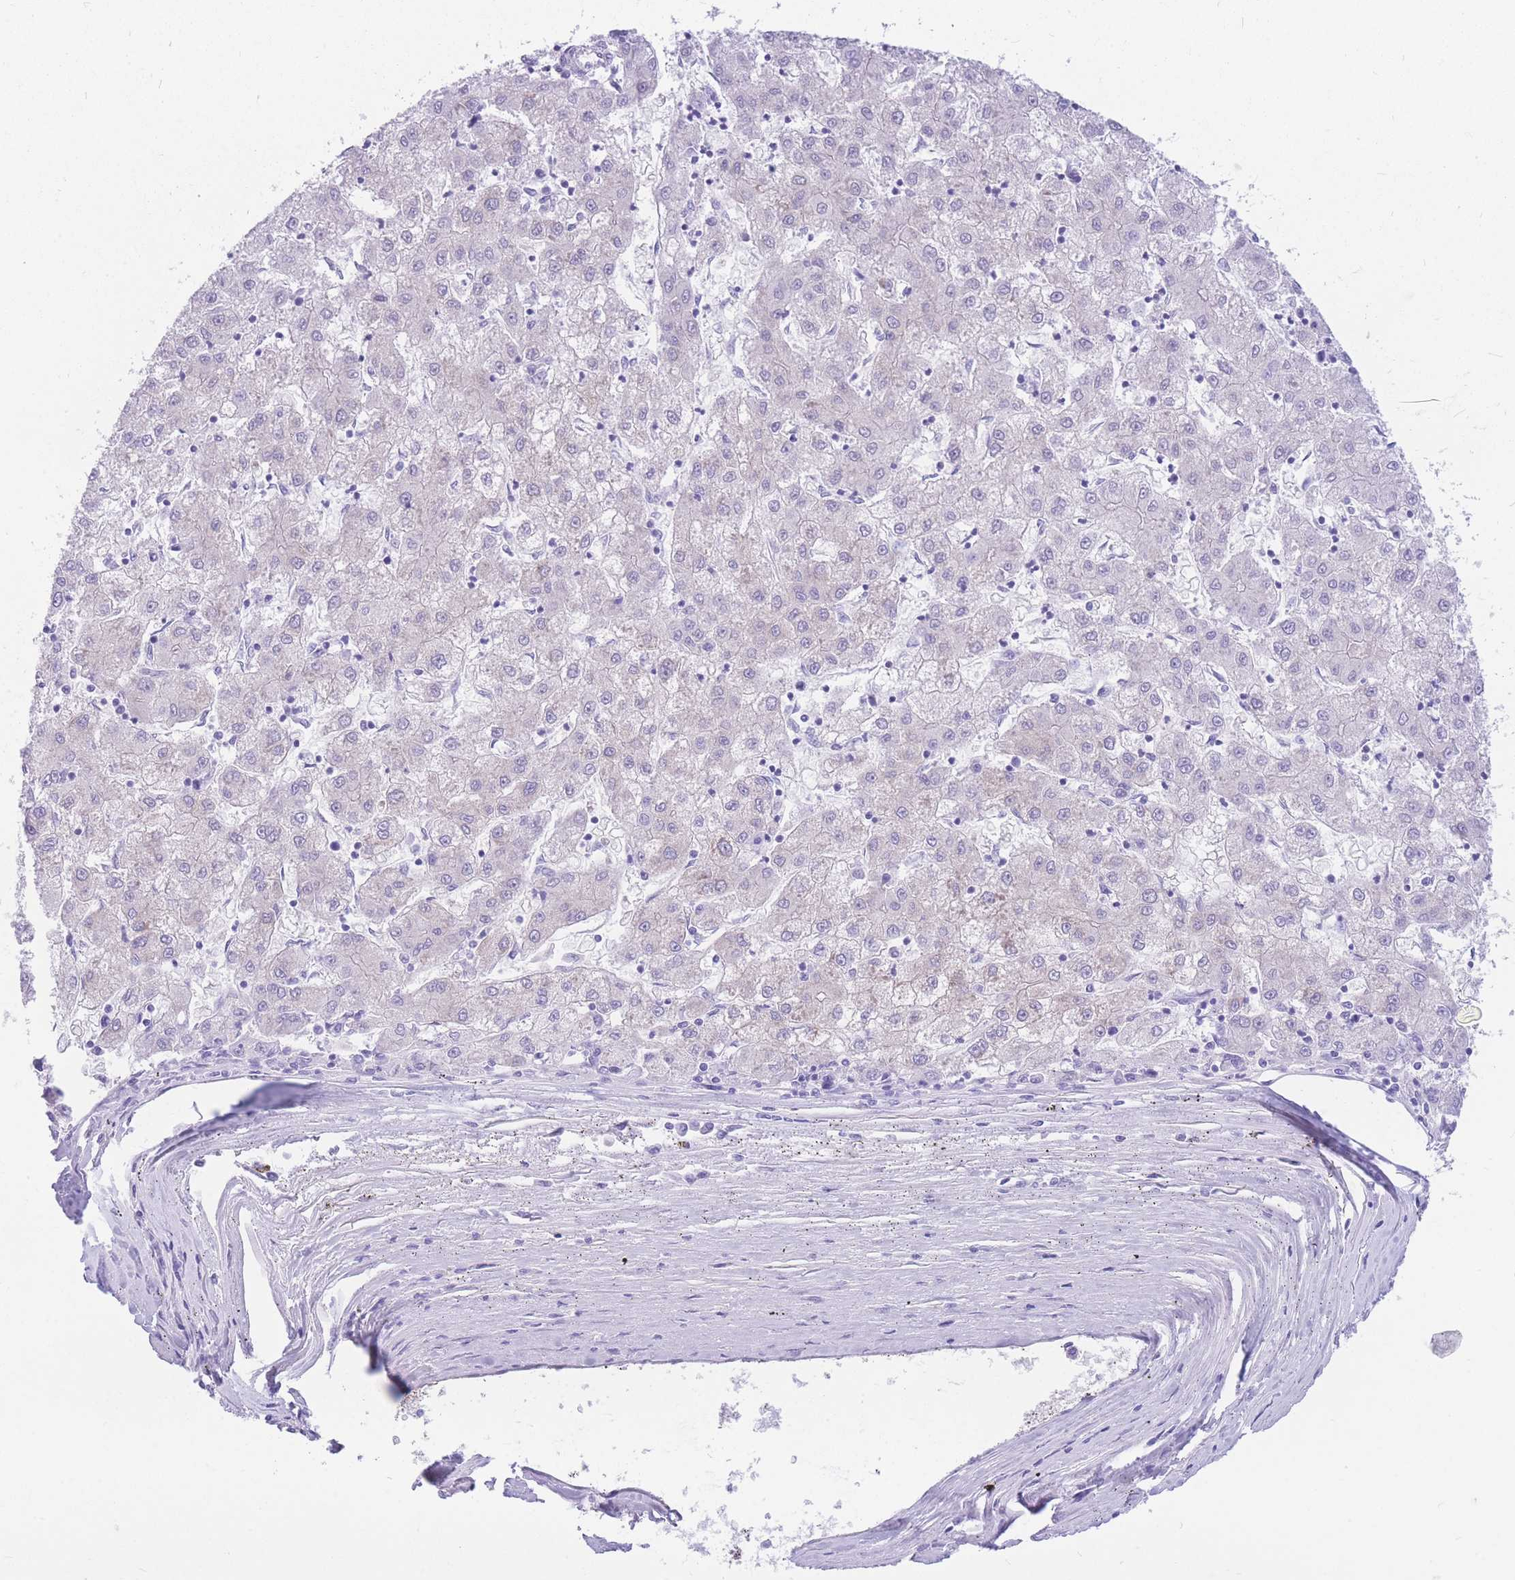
{"staining": {"intensity": "negative", "quantity": "none", "location": "none"}, "tissue": "liver cancer", "cell_type": "Tumor cells", "image_type": "cancer", "snomed": [{"axis": "morphology", "description": "Carcinoma, Hepatocellular, NOS"}, {"axis": "topography", "description": "Liver"}], "caption": "High magnification brightfield microscopy of hepatocellular carcinoma (liver) stained with DAB (brown) and counterstained with hematoxylin (blue): tumor cells show no significant positivity.", "gene": "ZNF311", "patient": {"sex": "male", "age": 72}}